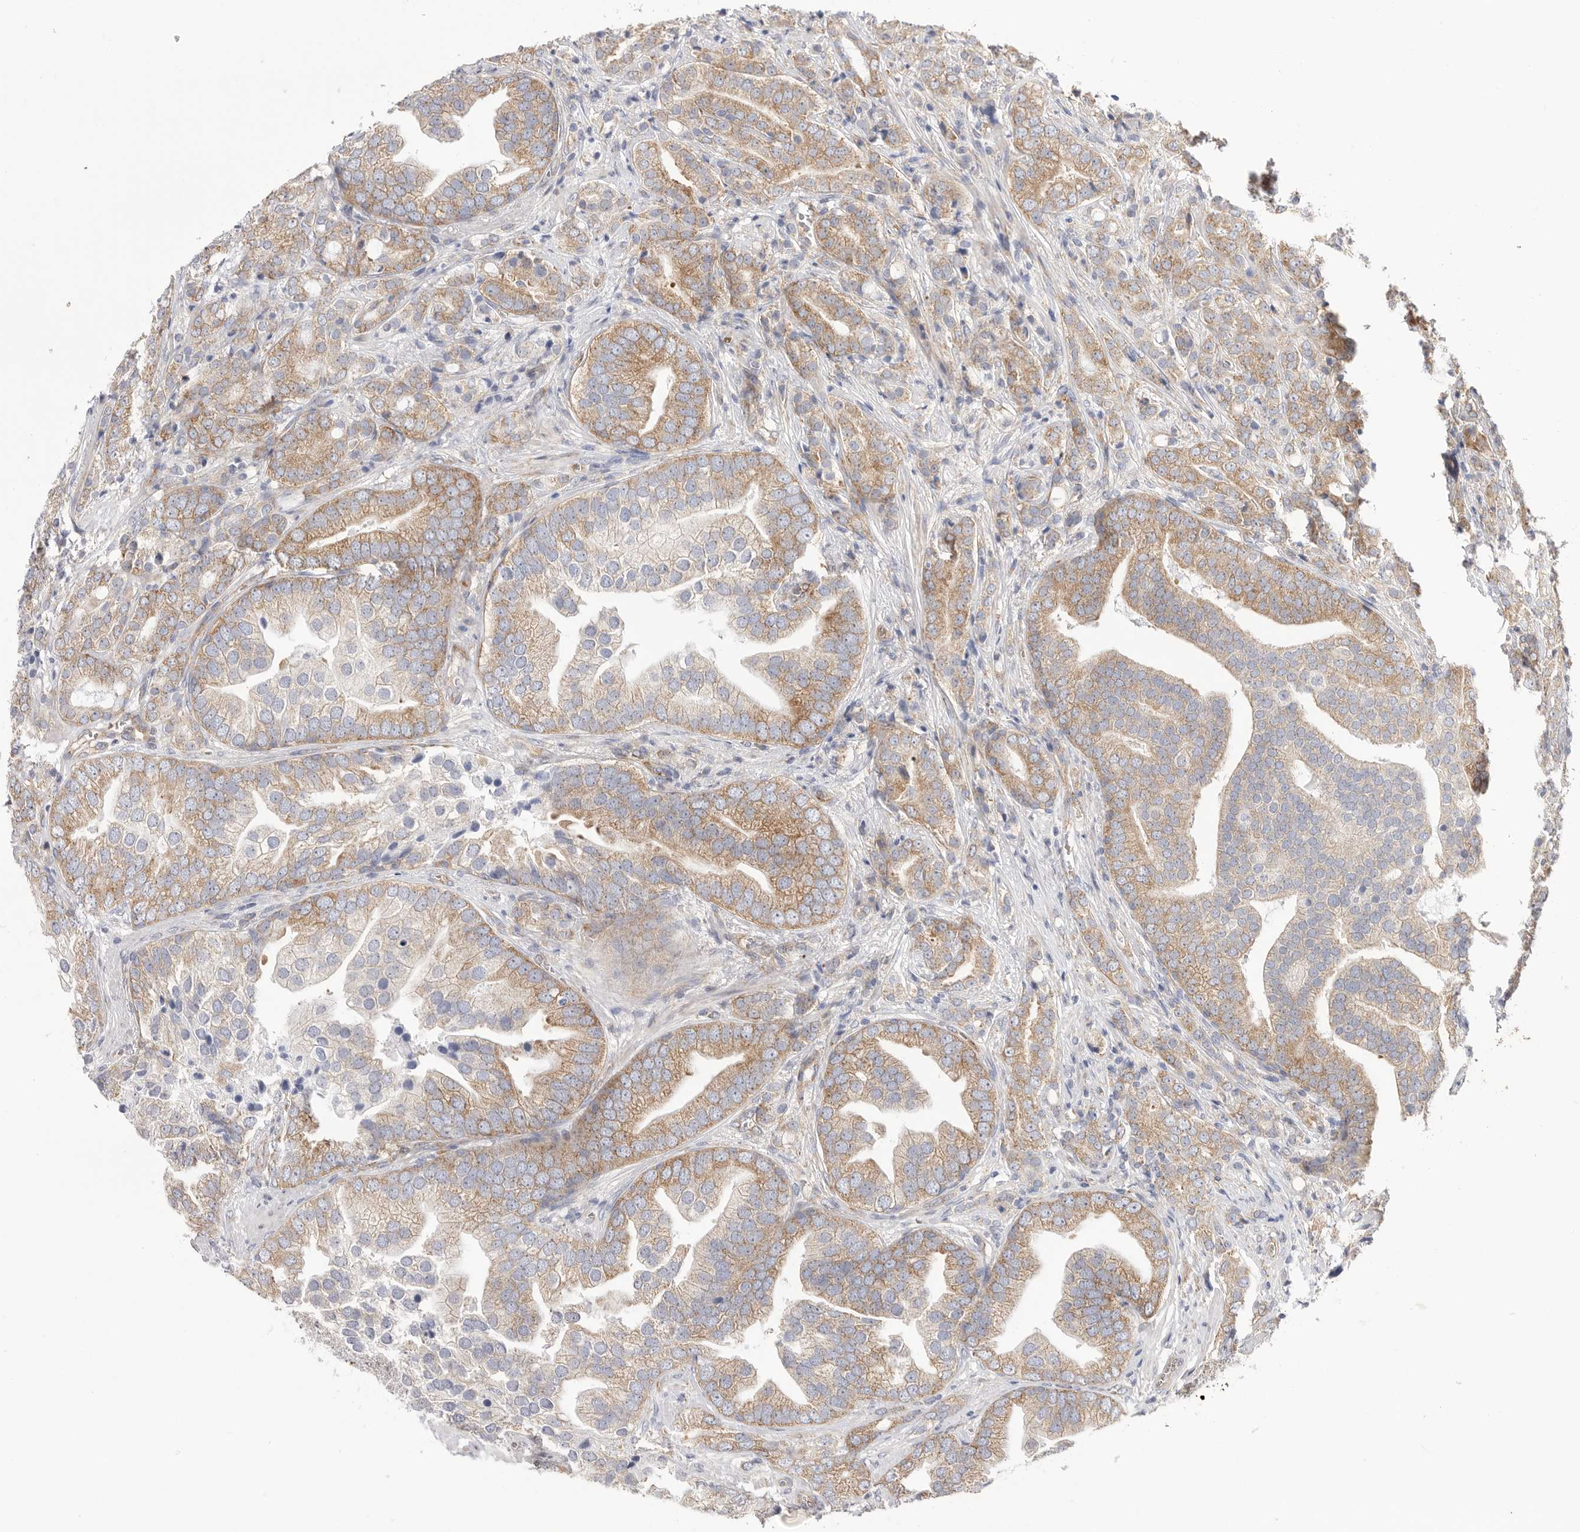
{"staining": {"intensity": "moderate", "quantity": ">75%", "location": "cytoplasmic/membranous"}, "tissue": "prostate cancer", "cell_type": "Tumor cells", "image_type": "cancer", "snomed": [{"axis": "morphology", "description": "Adenocarcinoma, High grade"}, {"axis": "topography", "description": "Prostate"}], "caption": "IHC of human prostate adenocarcinoma (high-grade) demonstrates medium levels of moderate cytoplasmic/membranous positivity in about >75% of tumor cells.", "gene": "SERBP1", "patient": {"sex": "male", "age": 57}}